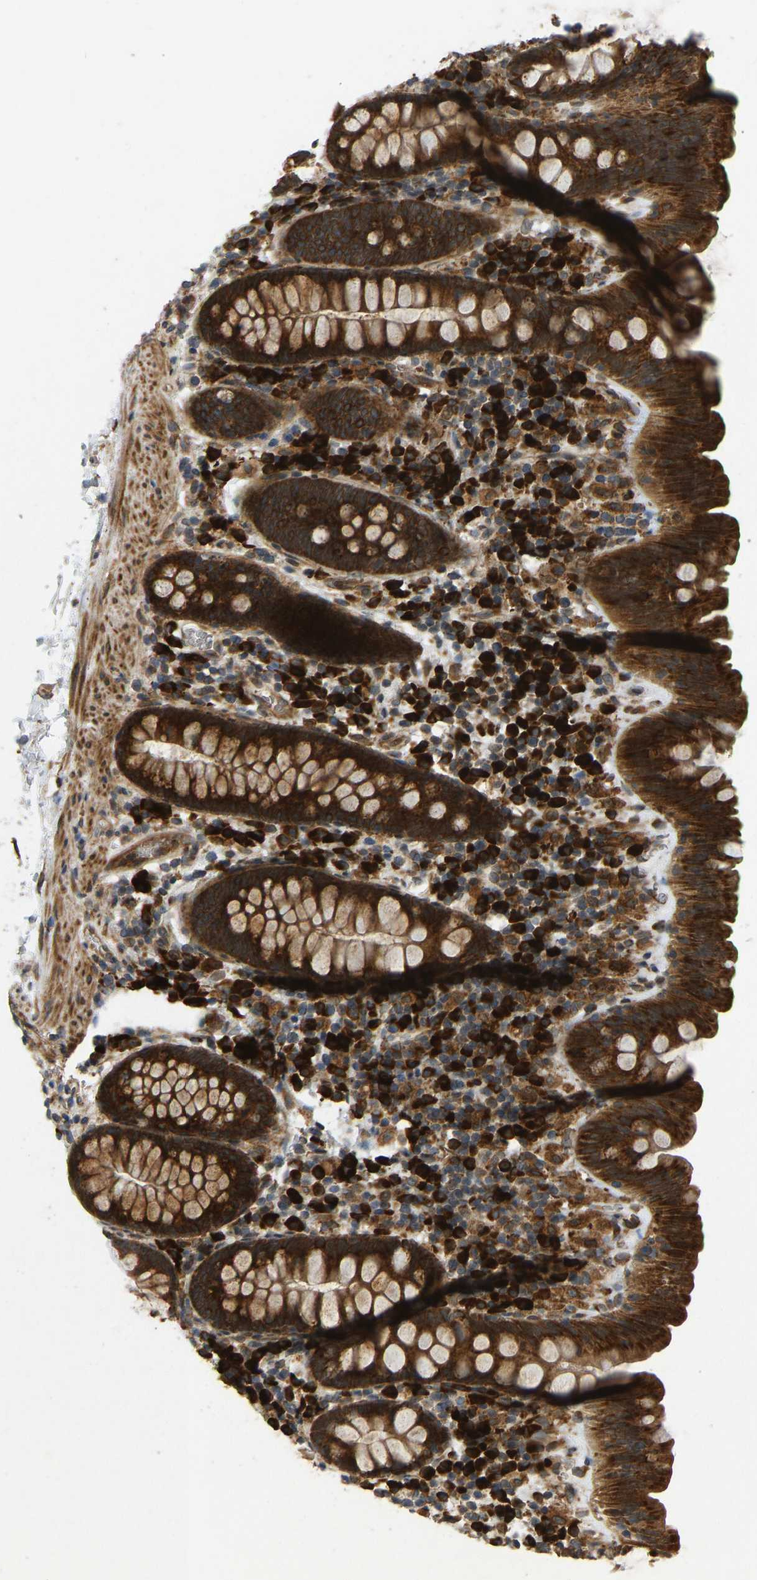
{"staining": {"intensity": "moderate", "quantity": ">75%", "location": "cytoplasmic/membranous"}, "tissue": "colon", "cell_type": "Endothelial cells", "image_type": "normal", "snomed": [{"axis": "morphology", "description": "Normal tissue, NOS"}, {"axis": "topography", "description": "Colon"}], "caption": "Colon was stained to show a protein in brown. There is medium levels of moderate cytoplasmic/membranous positivity in approximately >75% of endothelial cells.", "gene": "RPN2", "patient": {"sex": "female", "age": 80}}